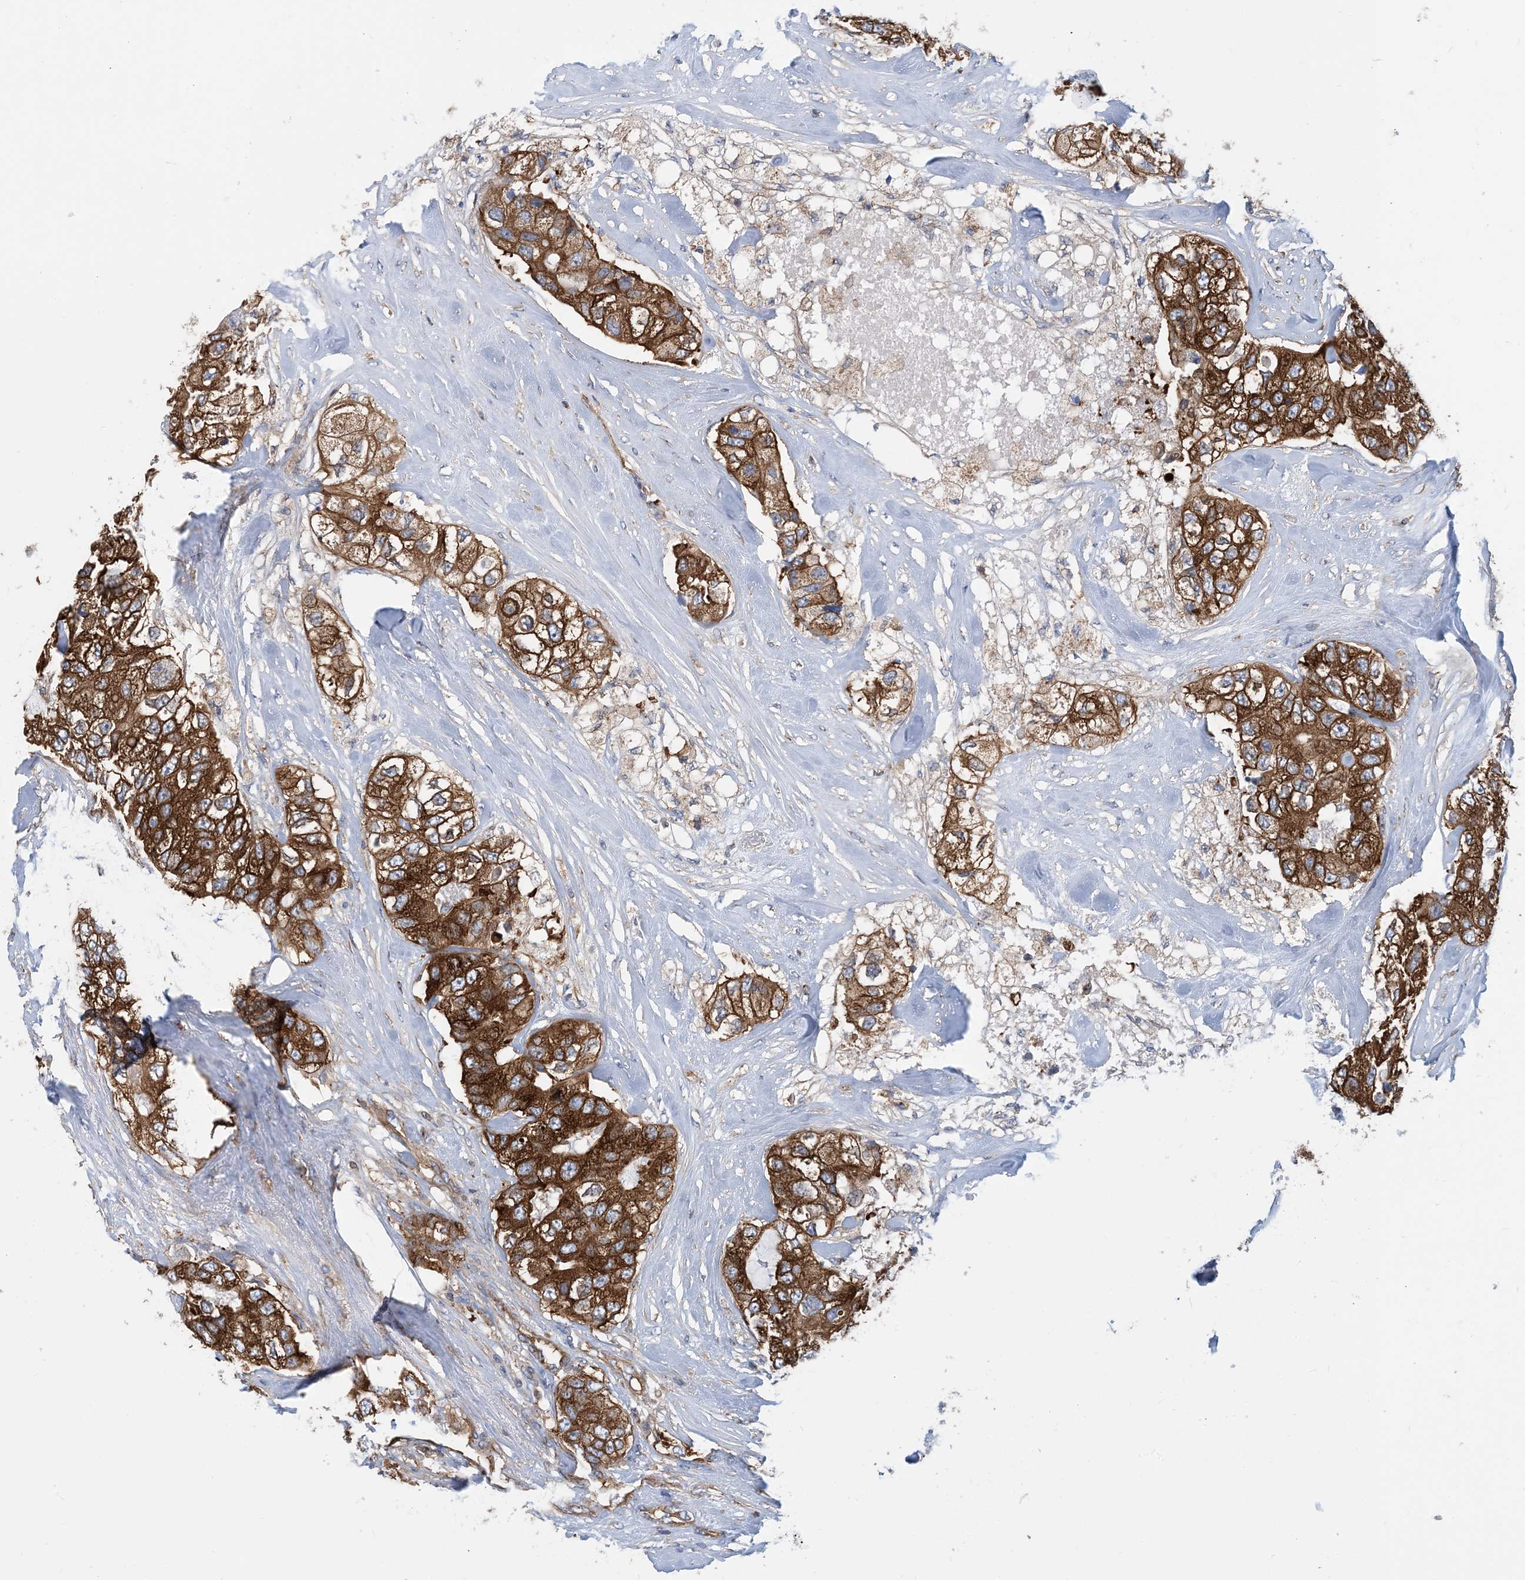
{"staining": {"intensity": "strong", "quantity": ">75%", "location": "cytoplasmic/membranous"}, "tissue": "breast cancer", "cell_type": "Tumor cells", "image_type": "cancer", "snomed": [{"axis": "morphology", "description": "Duct carcinoma"}, {"axis": "topography", "description": "Breast"}], "caption": "Human breast cancer (invasive ductal carcinoma) stained with a brown dye exhibits strong cytoplasmic/membranous positive positivity in approximately >75% of tumor cells.", "gene": "DYNC1LI1", "patient": {"sex": "female", "age": 62}}